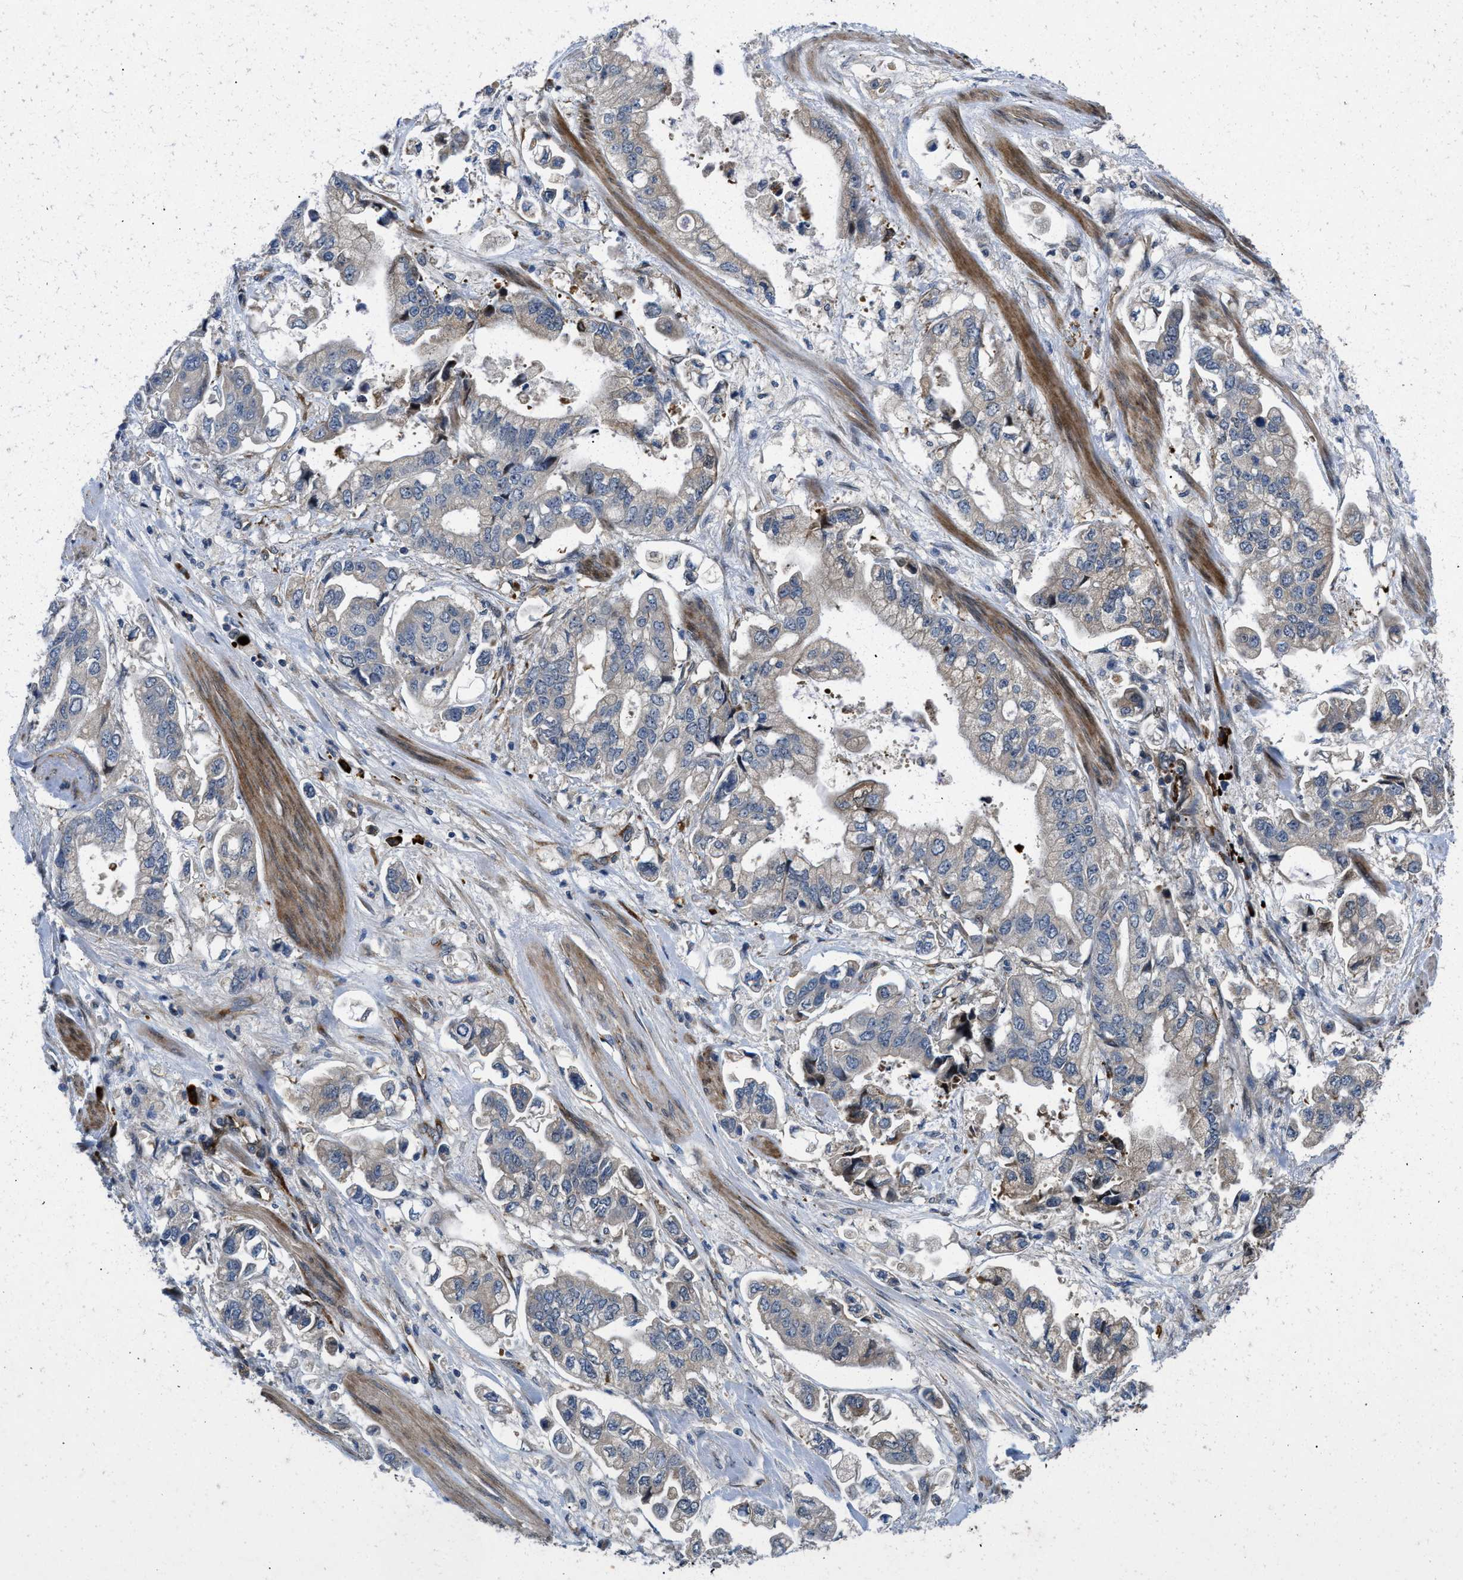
{"staining": {"intensity": "negative", "quantity": "none", "location": "none"}, "tissue": "stomach cancer", "cell_type": "Tumor cells", "image_type": "cancer", "snomed": [{"axis": "morphology", "description": "Normal tissue, NOS"}, {"axis": "morphology", "description": "Adenocarcinoma, NOS"}, {"axis": "topography", "description": "Stomach"}], "caption": "Immunohistochemical staining of stomach cancer (adenocarcinoma) exhibits no significant positivity in tumor cells.", "gene": "HSPA12B", "patient": {"sex": "male", "age": 62}}